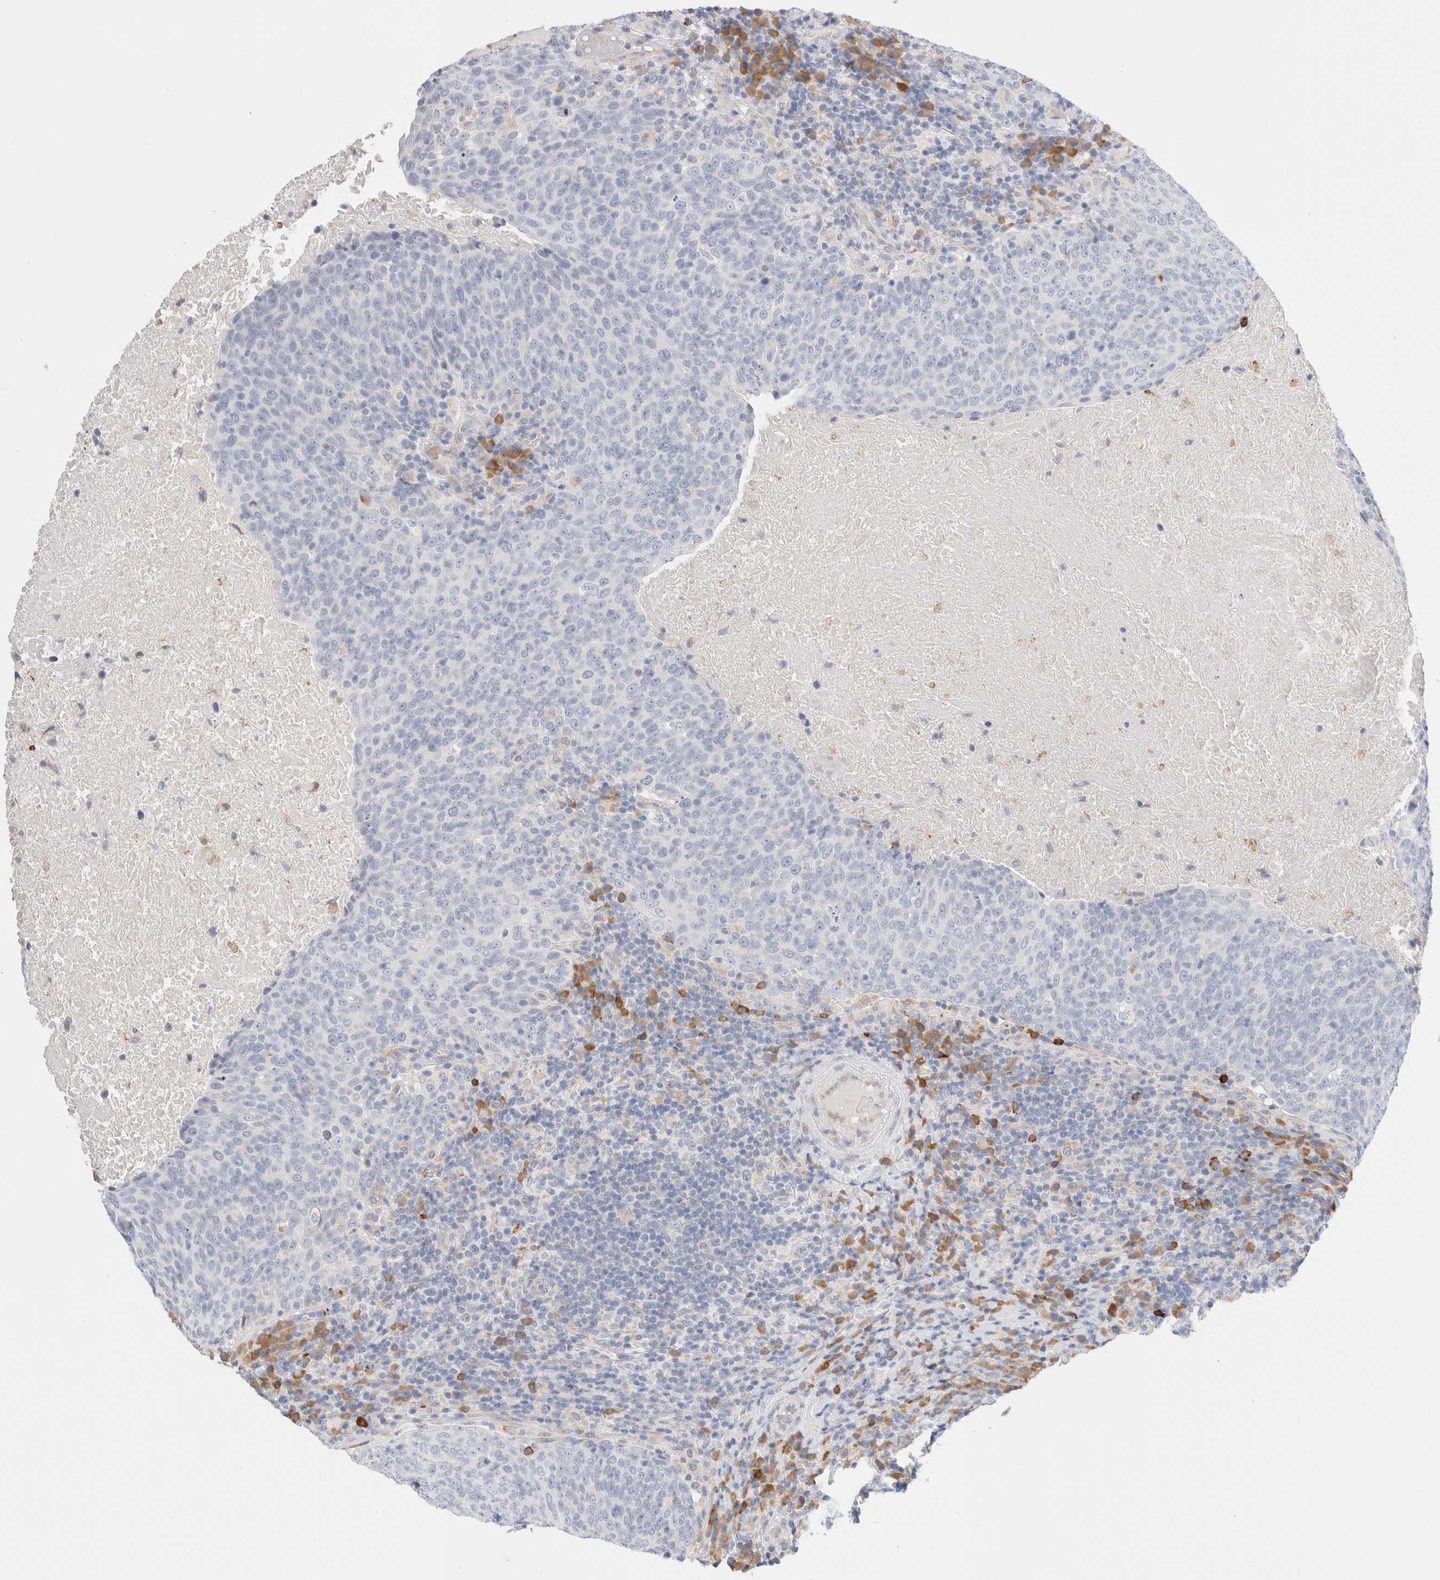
{"staining": {"intensity": "negative", "quantity": "none", "location": "none"}, "tissue": "head and neck cancer", "cell_type": "Tumor cells", "image_type": "cancer", "snomed": [{"axis": "morphology", "description": "Squamous cell carcinoma, NOS"}, {"axis": "morphology", "description": "Squamous cell carcinoma, metastatic, NOS"}, {"axis": "topography", "description": "Lymph node"}, {"axis": "topography", "description": "Head-Neck"}], "caption": "Tumor cells show no significant staining in head and neck cancer.", "gene": "CSK", "patient": {"sex": "male", "age": 62}}